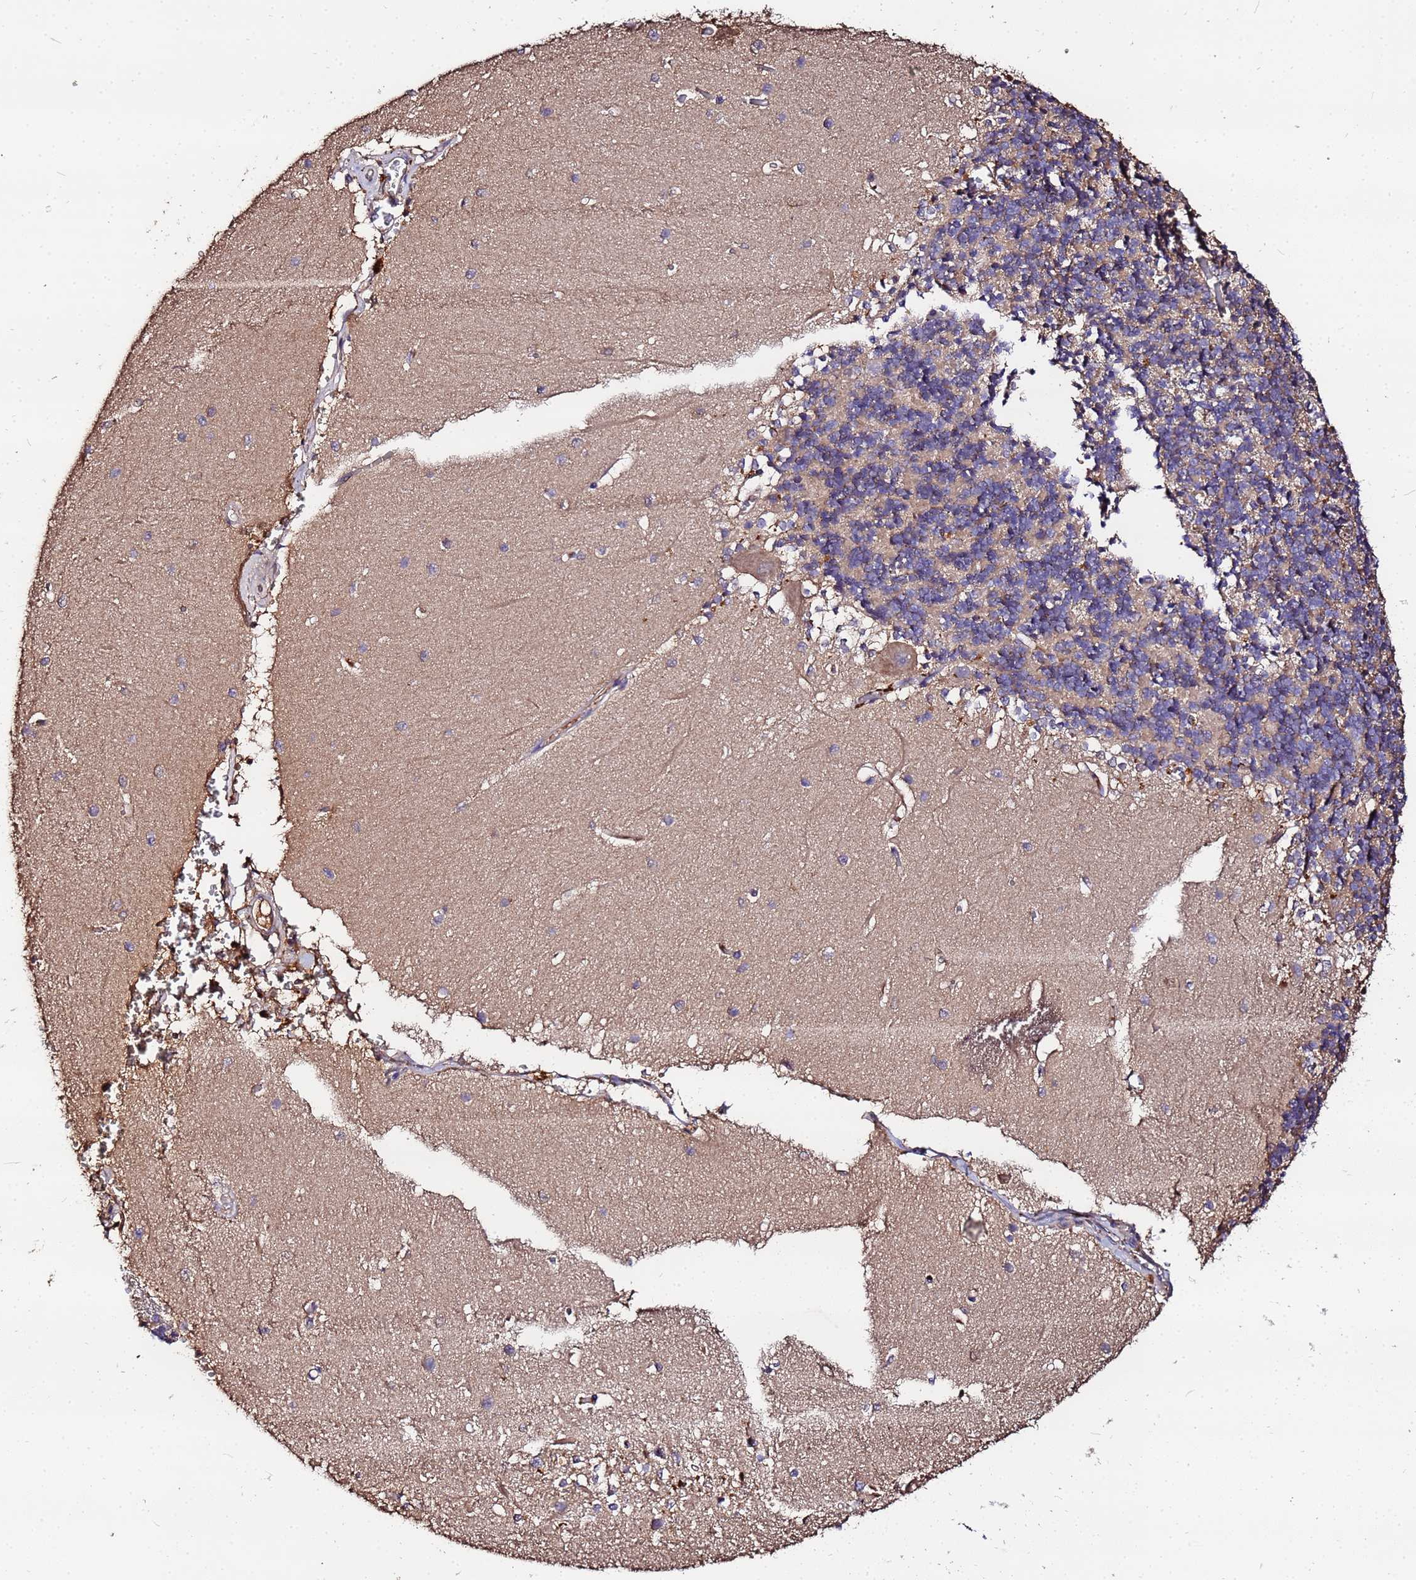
{"staining": {"intensity": "weak", "quantity": "<25%", "location": "cytoplasmic/membranous"}, "tissue": "cerebellum", "cell_type": "Cells in granular layer", "image_type": "normal", "snomed": [{"axis": "morphology", "description": "Normal tissue, NOS"}, {"axis": "topography", "description": "Cerebellum"}], "caption": "Photomicrograph shows no significant protein staining in cells in granular layer of normal cerebellum.", "gene": "MTERF1", "patient": {"sex": "male", "age": 37}}